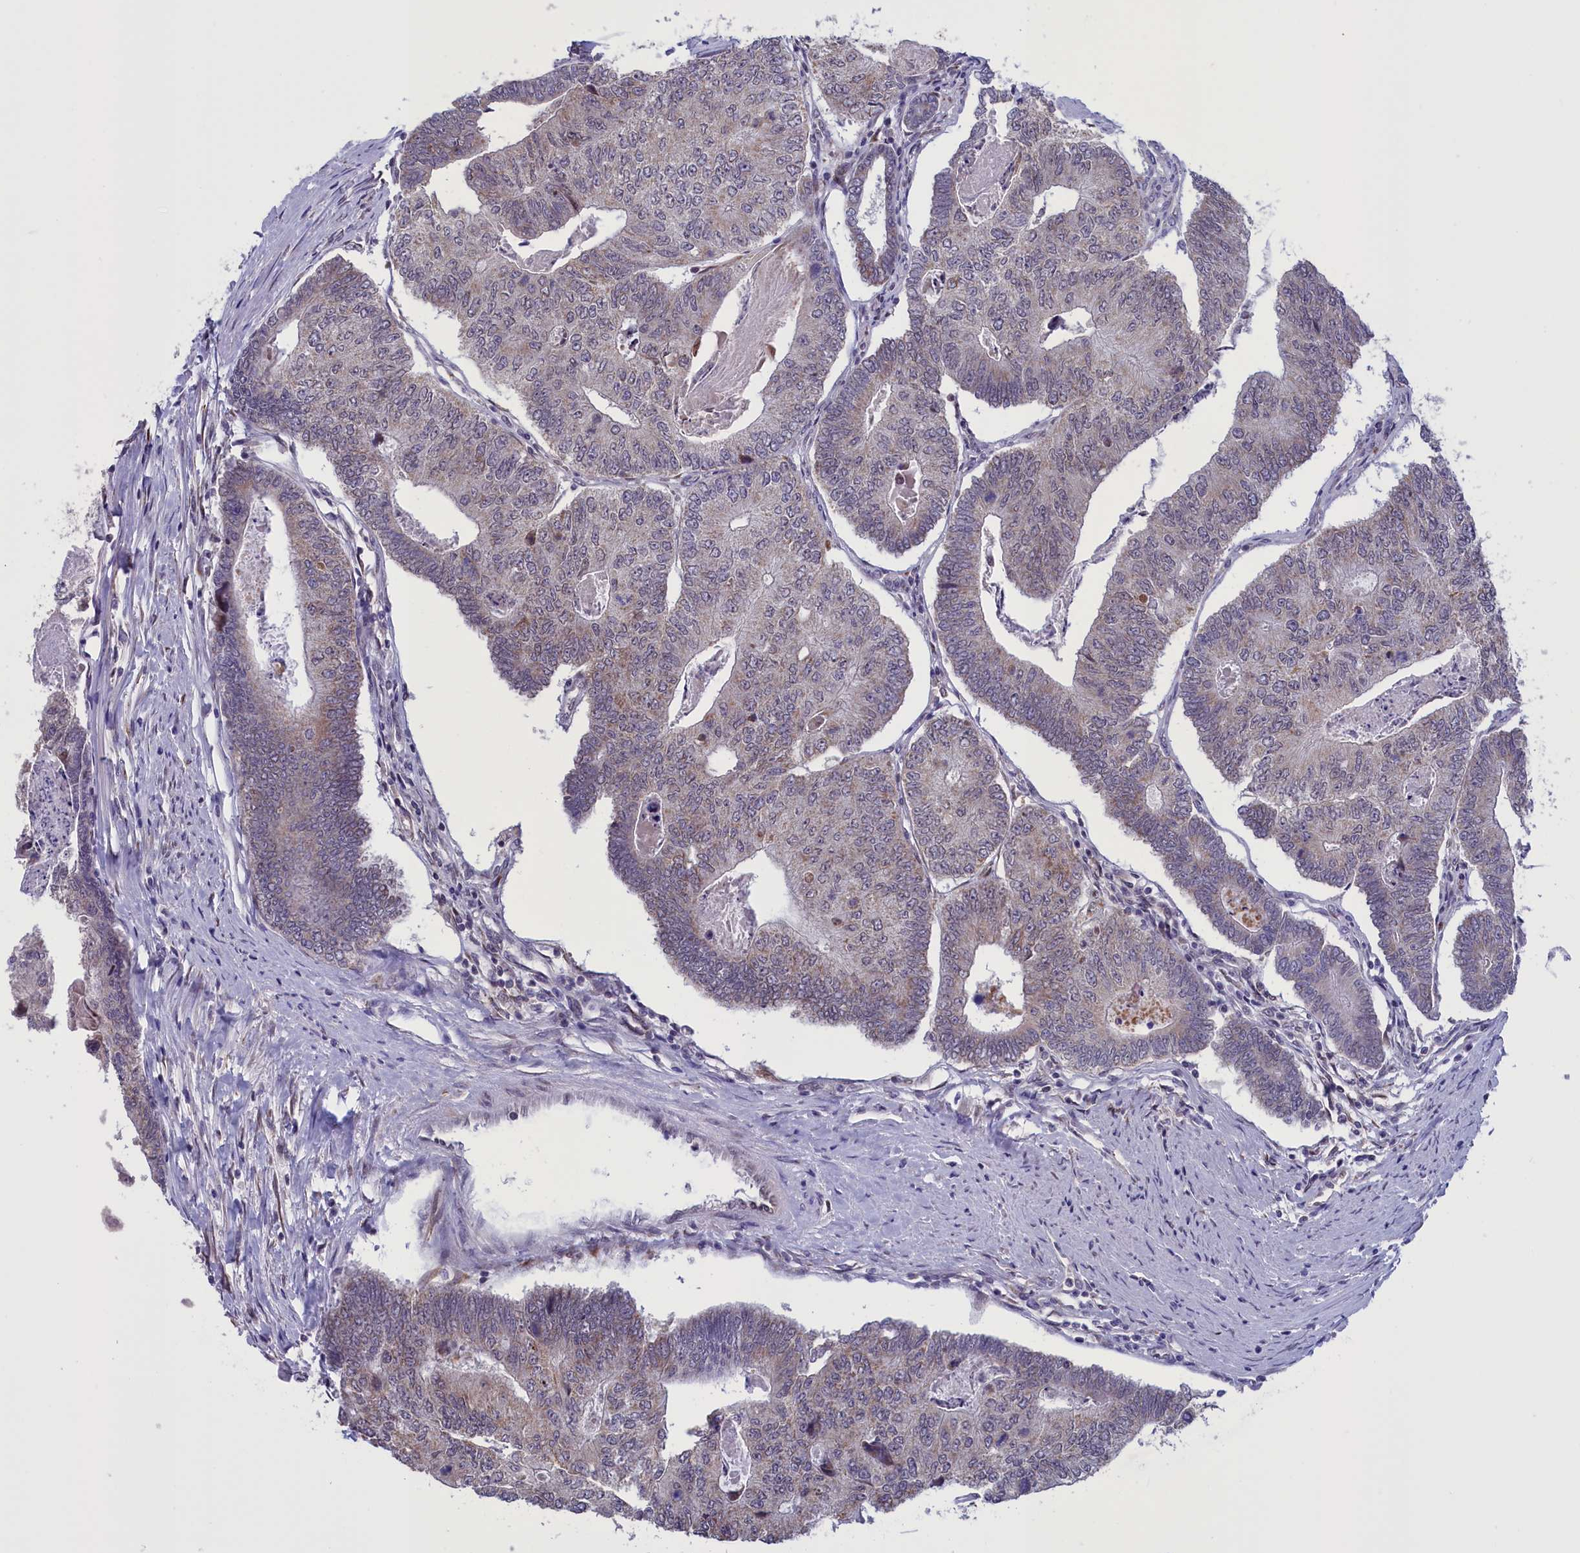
{"staining": {"intensity": "weak", "quantity": ">75%", "location": "cytoplasmic/membranous"}, "tissue": "colorectal cancer", "cell_type": "Tumor cells", "image_type": "cancer", "snomed": [{"axis": "morphology", "description": "Adenocarcinoma, NOS"}, {"axis": "topography", "description": "Colon"}], "caption": "Colorectal adenocarcinoma stained with a protein marker reveals weak staining in tumor cells.", "gene": "PARS2", "patient": {"sex": "female", "age": 67}}